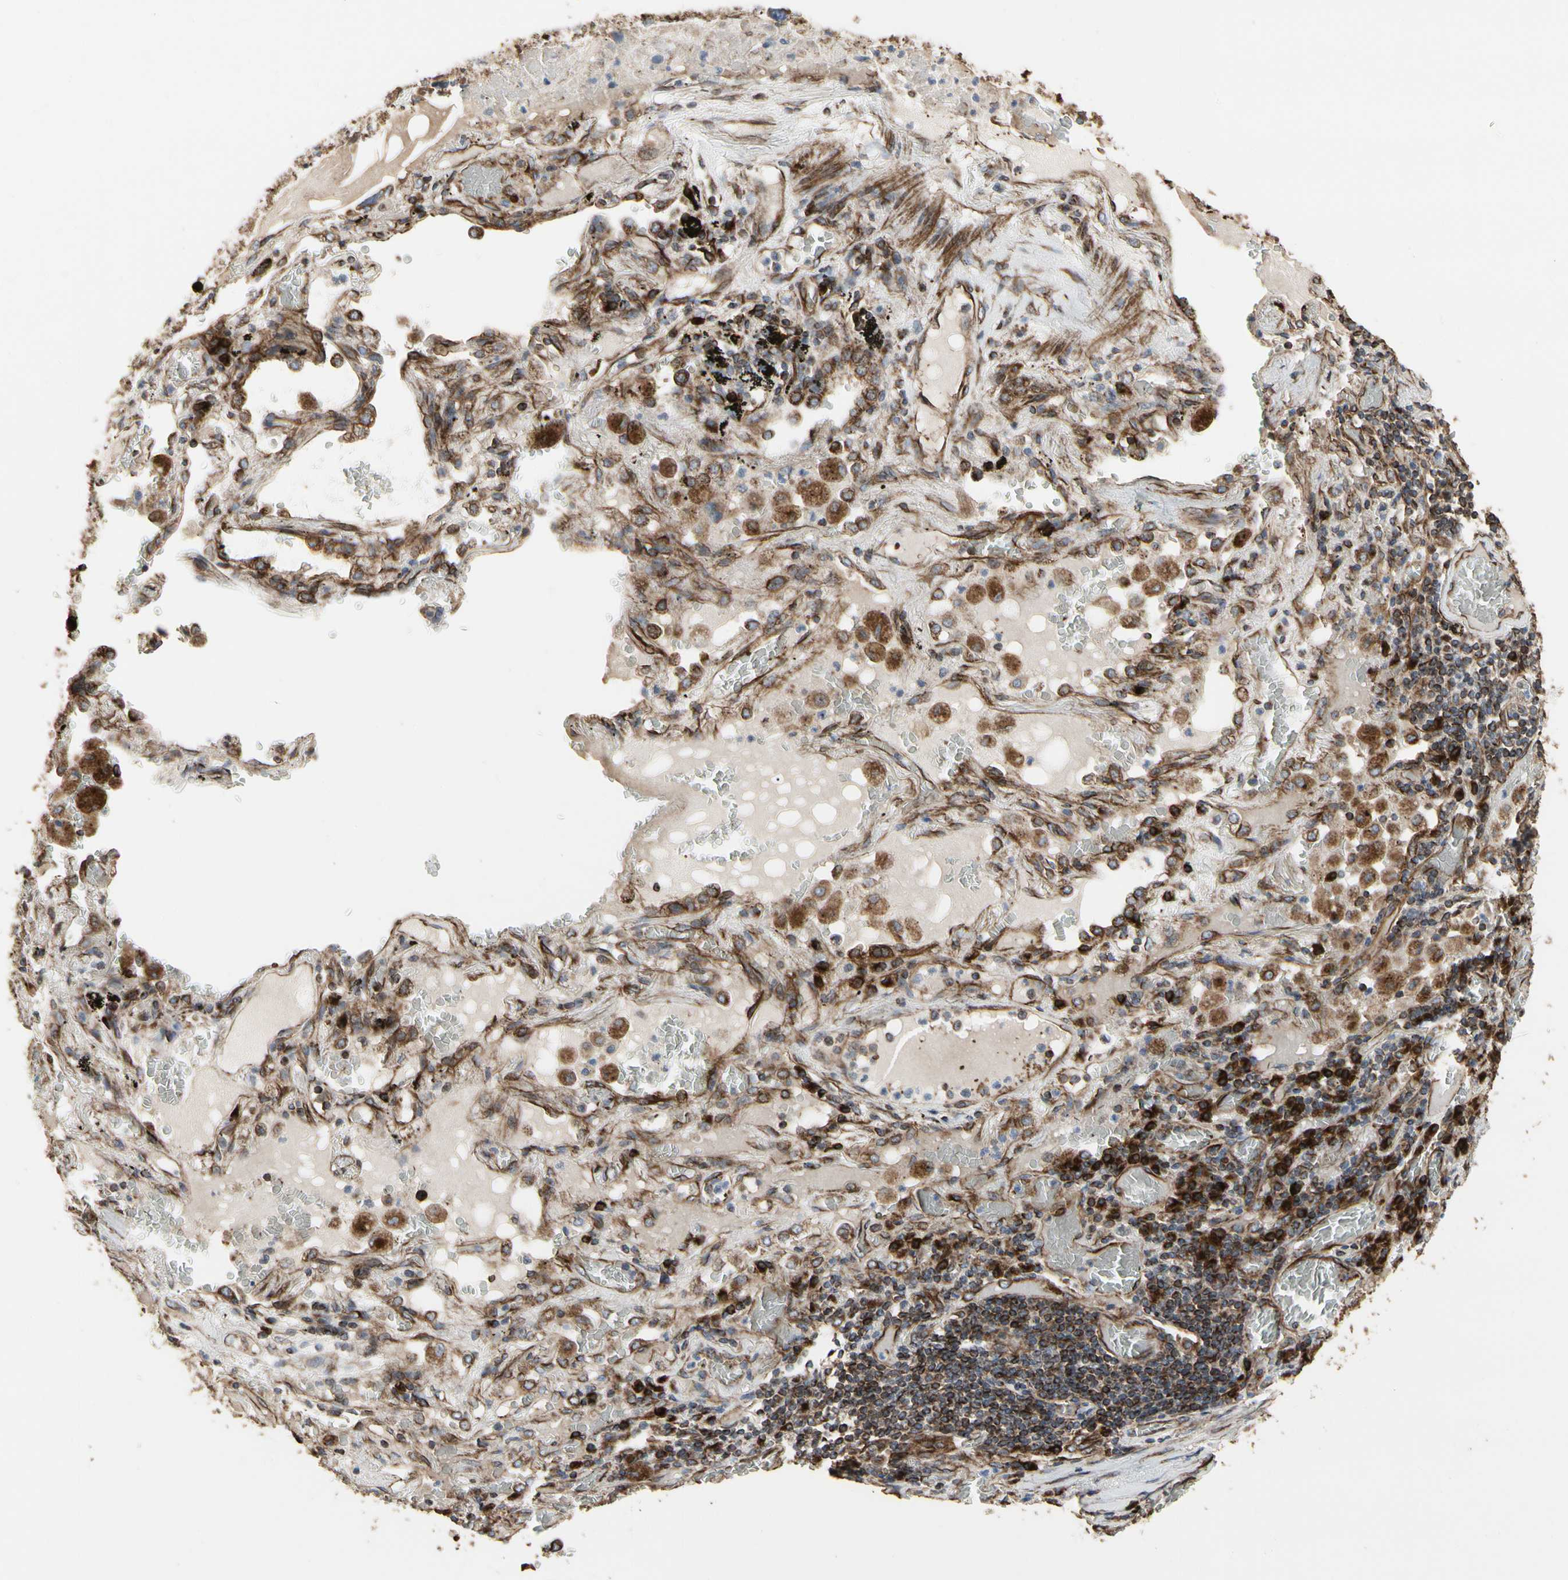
{"staining": {"intensity": "moderate", "quantity": "<25%", "location": "cytoplasmic/membranous"}, "tissue": "lung cancer", "cell_type": "Tumor cells", "image_type": "cancer", "snomed": [{"axis": "morphology", "description": "Squamous cell carcinoma, NOS"}, {"axis": "topography", "description": "Lung"}], "caption": "Human lung cancer stained for a protein (brown) reveals moderate cytoplasmic/membranous positive staining in approximately <25% of tumor cells.", "gene": "TUBA1A", "patient": {"sex": "male", "age": 57}}